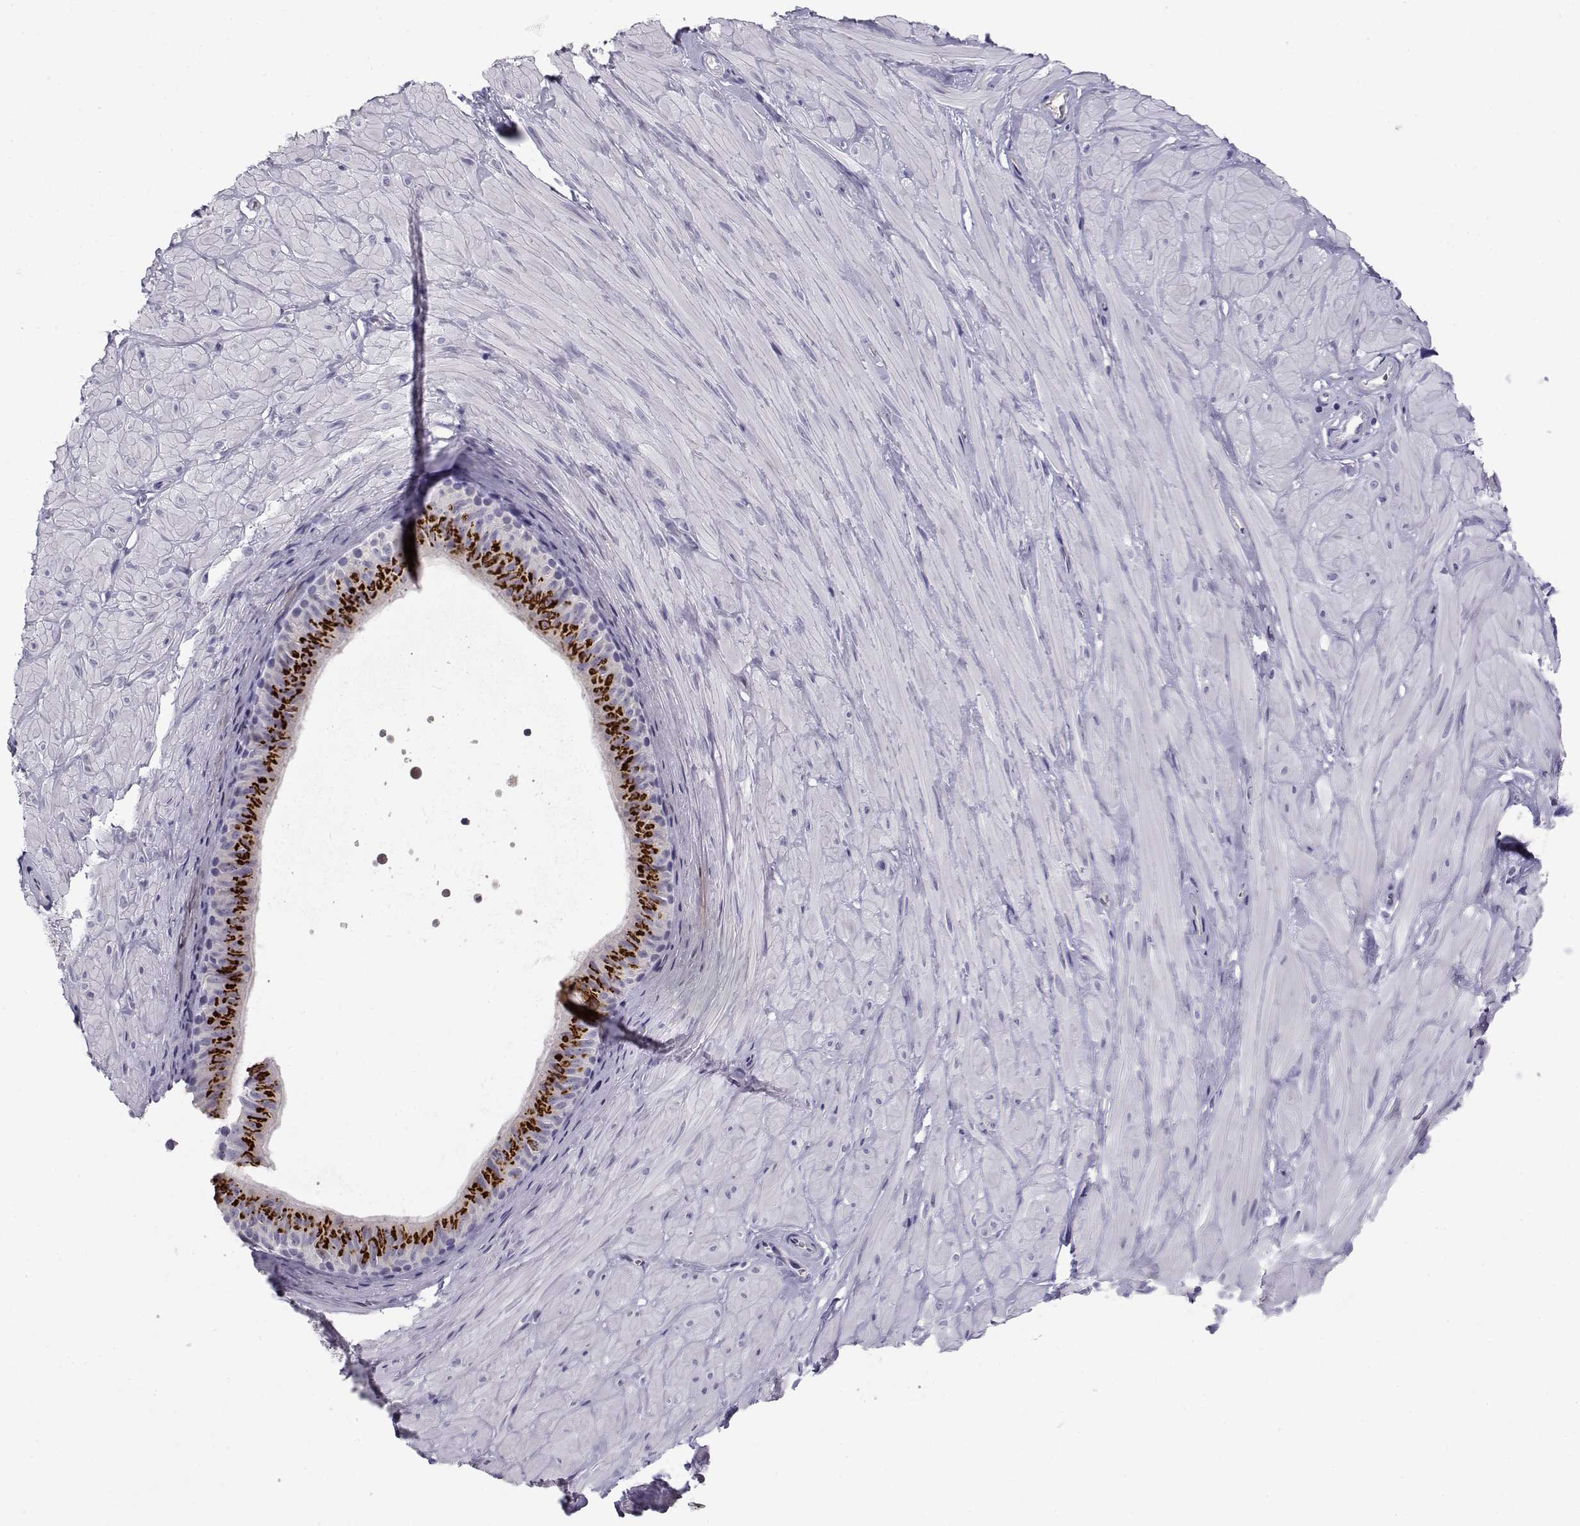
{"staining": {"intensity": "negative", "quantity": "none", "location": "none"}, "tissue": "soft tissue", "cell_type": "Fibroblasts", "image_type": "normal", "snomed": [{"axis": "morphology", "description": "Normal tissue, NOS"}, {"axis": "topography", "description": "Smooth muscle"}, {"axis": "topography", "description": "Peripheral nerve tissue"}], "caption": "An immunohistochemistry image of benign soft tissue is shown. There is no staining in fibroblasts of soft tissue.", "gene": "RNASE12", "patient": {"sex": "male", "age": 22}}